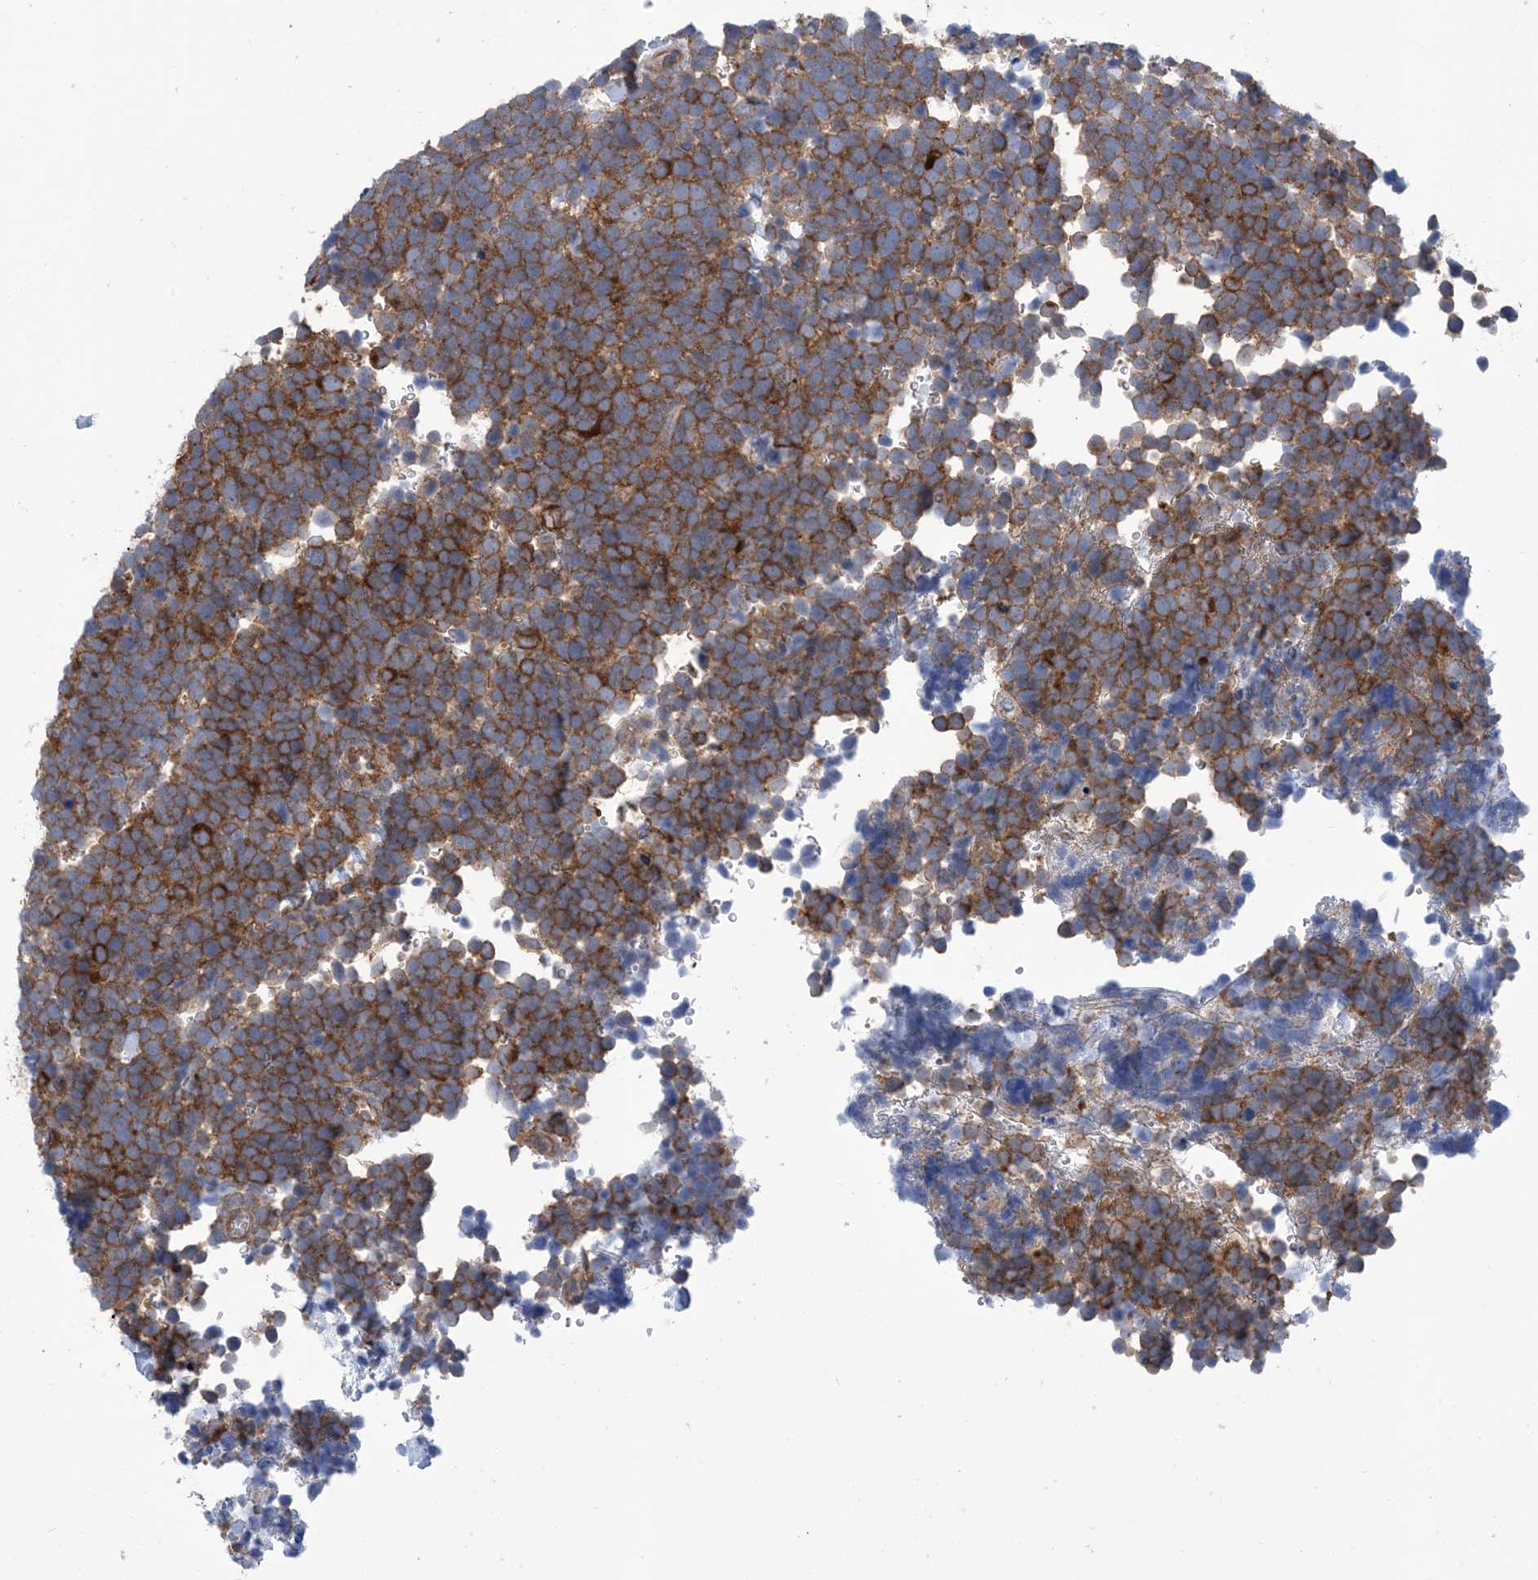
{"staining": {"intensity": "moderate", "quantity": ">75%", "location": "cytoplasmic/membranous"}, "tissue": "urothelial cancer", "cell_type": "Tumor cells", "image_type": "cancer", "snomed": [{"axis": "morphology", "description": "Urothelial carcinoma, High grade"}, {"axis": "topography", "description": "Urinary bladder"}], "caption": "Urothelial cancer stained with a protein marker exhibits moderate staining in tumor cells.", "gene": "EHBP1", "patient": {"sex": "female", "age": 82}}